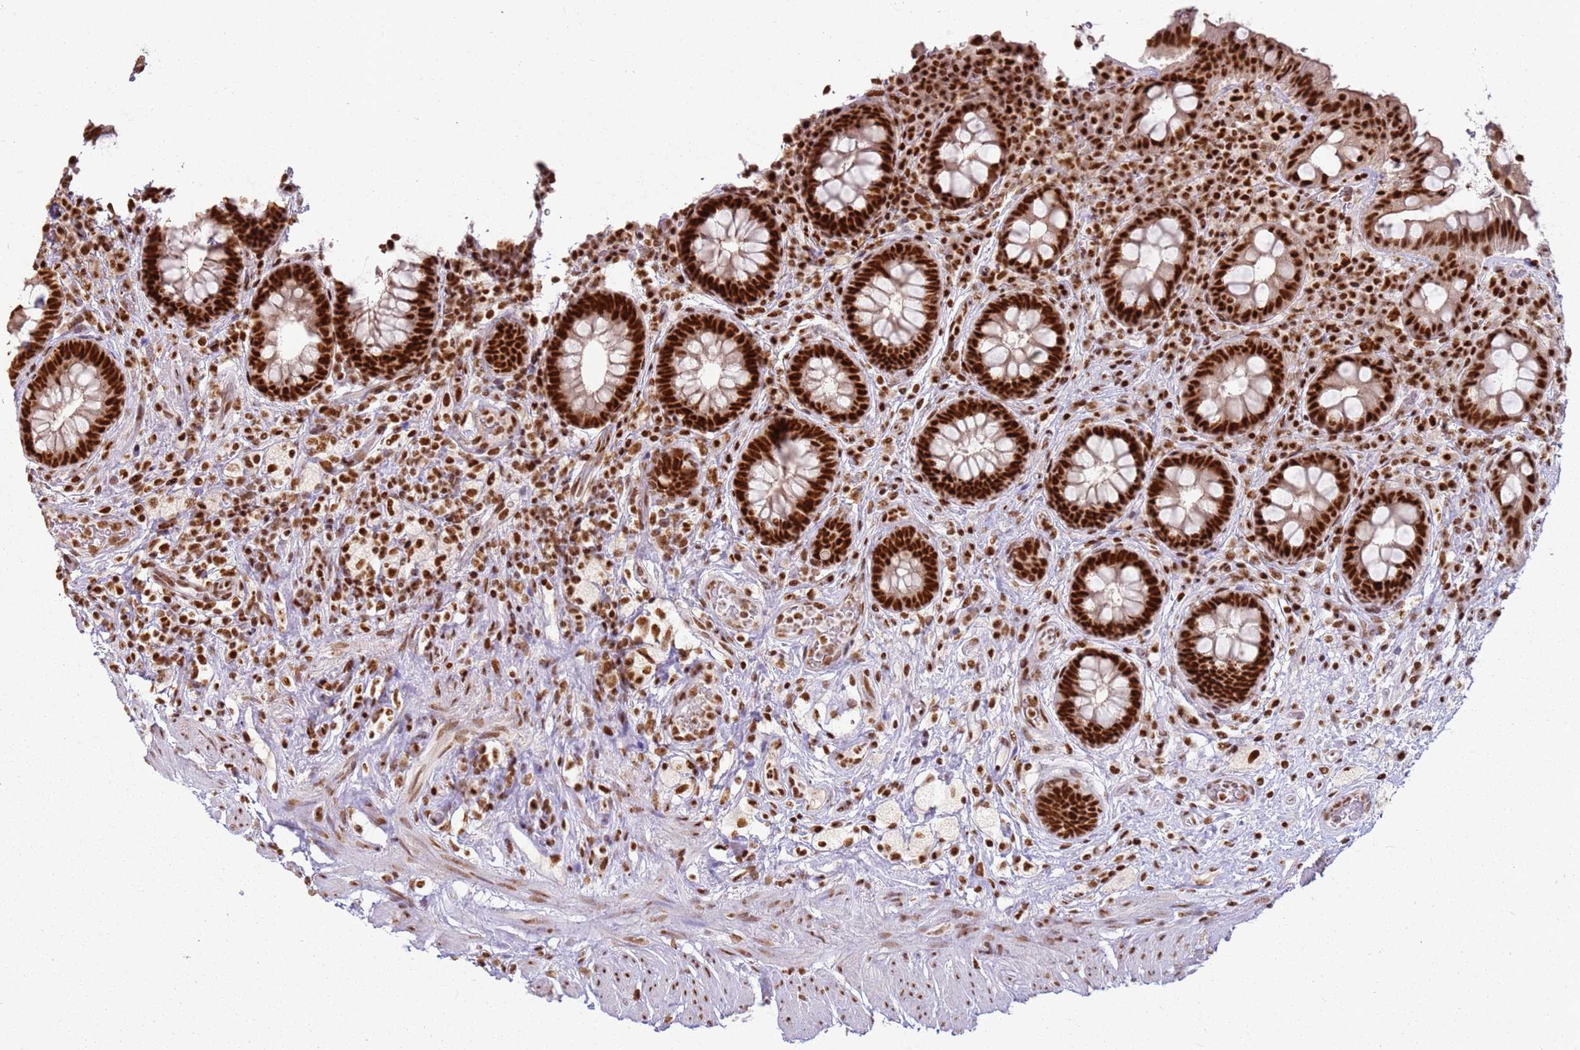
{"staining": {"intensity": "strong", "quantity": ">75%", "location": "nuclear"}, "tissue": "rectum", "cell_type": "Glandular cells", "image_type": "normal", "snomed": [{"axis": "morphology", "description": "Normal tissue, NOS"}, {"axis": "topography", "description": "Rectum"}, {"axis": "topography", "description": "Peripheral nerve tissue"}], "caption": "High-magnification brightfield microscopy of normal rectum stained with DAB (brown) and counterstained with hematoxylin (blue). glandular cells exhibit strong nuclear positivity is present in approximately>75% of cells.", "gene": "TENT4A", "patient": {"sex": "female", "age": 69}}